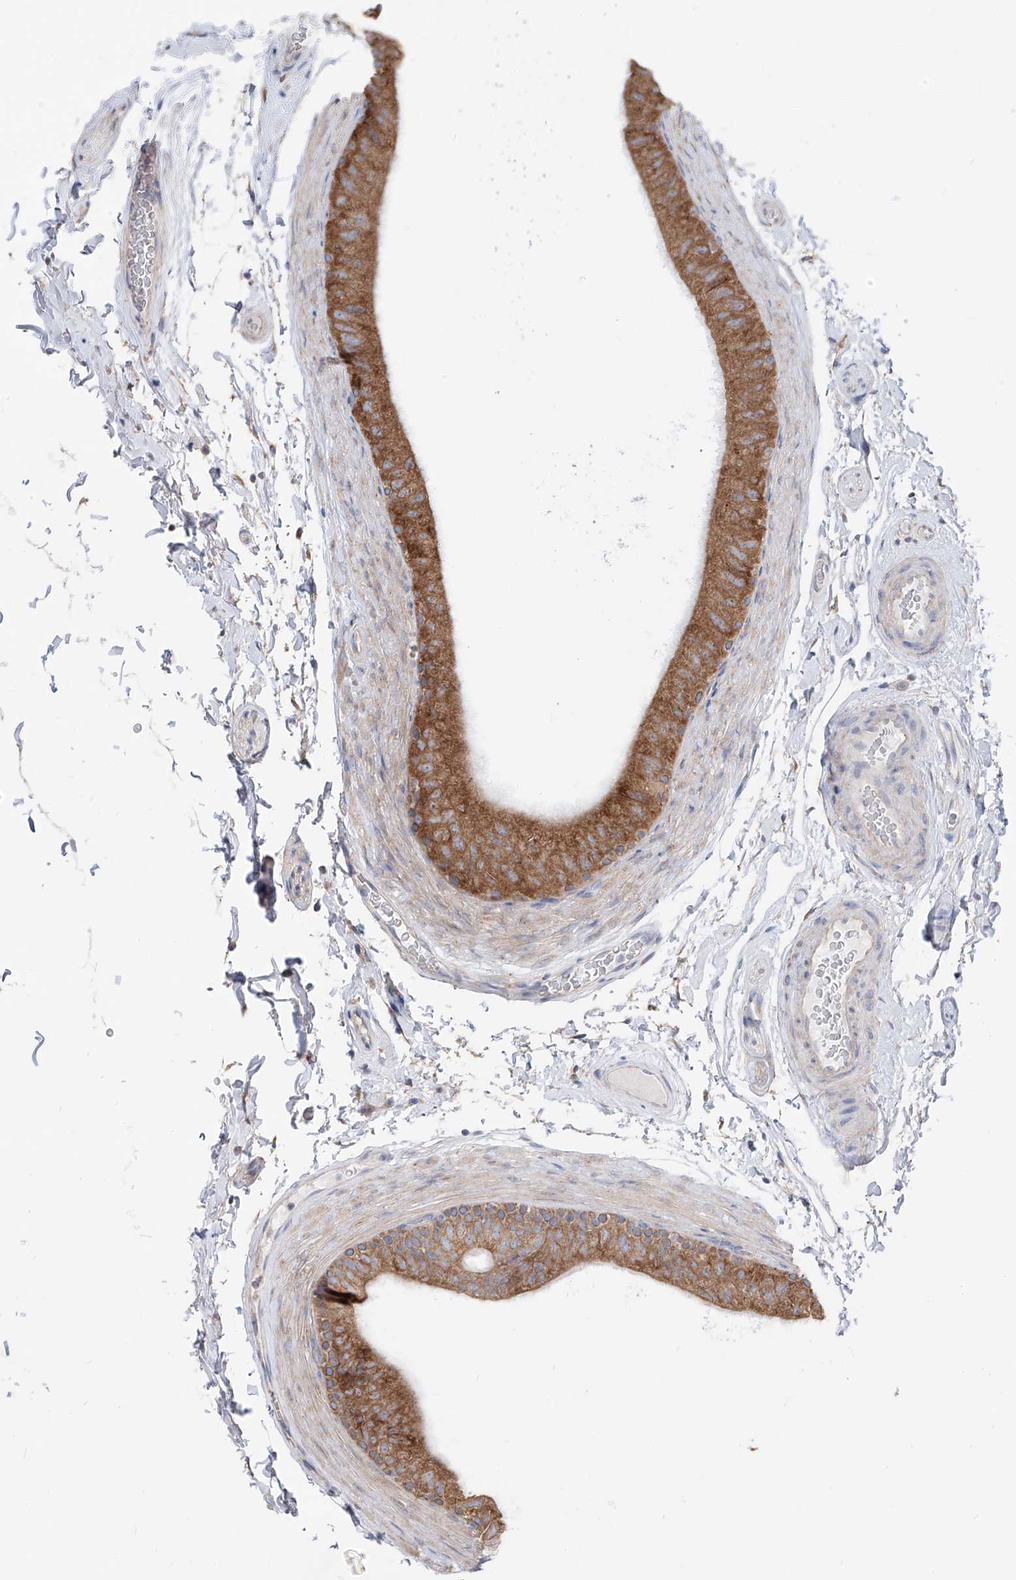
{"staining": {"intensity": "moderate", "quantity": ">75%", "location": "cytoplasmic/membranous"}, "tissue": "epididymis", "cell_type": "Glandular cells", "image_type": "normal", "snomed": [{"axis": "morphology", "description": "Normal tissue, NOS"}, {"axis": "topography", "description": "Epididymis"}], "caption": "The micrograph shows a brown stain indicating the presence of a protein in the cytoplasmic/membranous of glandular cells in epididymis. The staining was performed using DAB (3,3'-diaminobenzidine), with brown indicating positive protein expression. Nuclei are stained blue with hematoxylin.", "gene": "UFL1", "patient": {"sex": "male", "age": 49}}